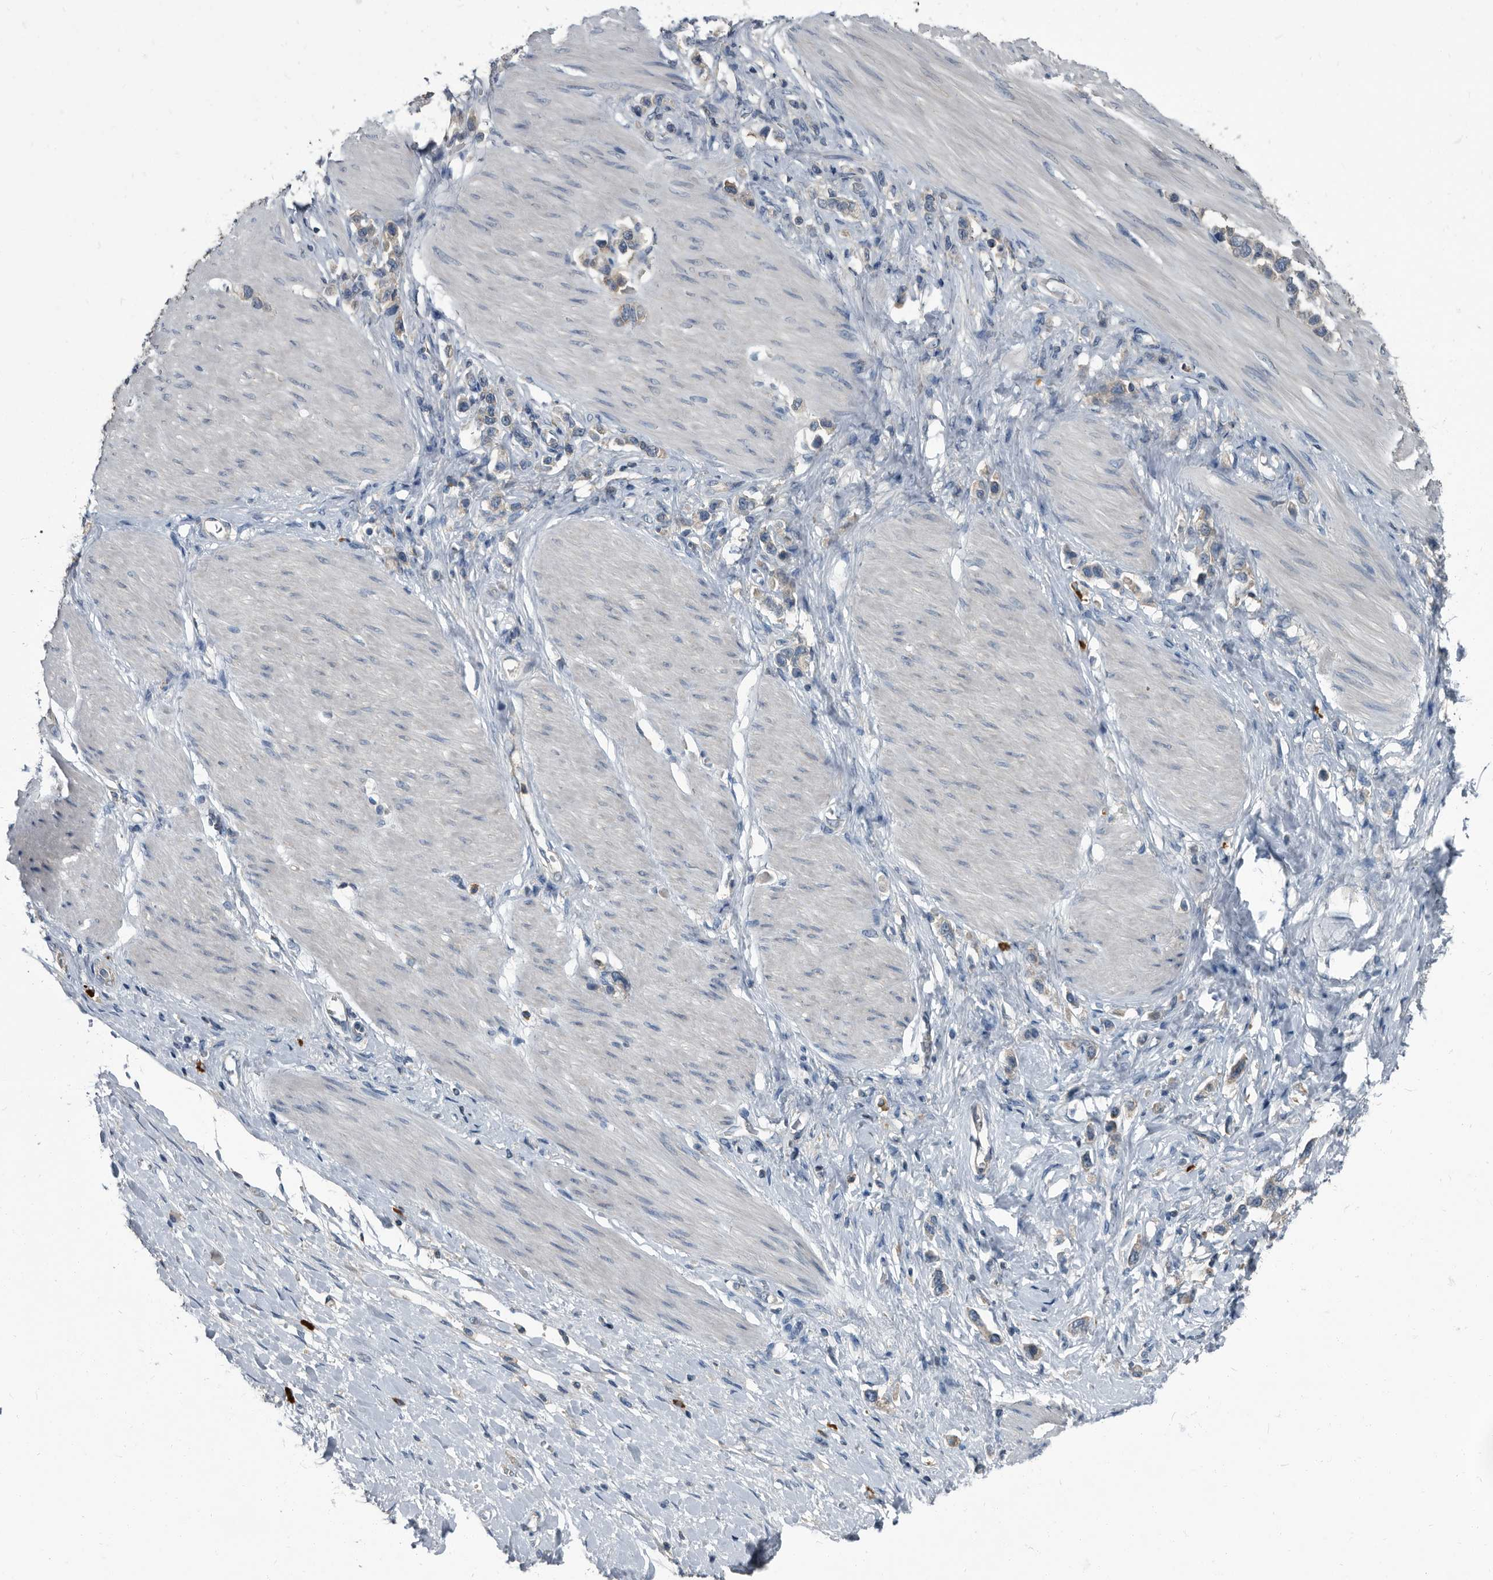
{"staining": {"intensity": "negative", "quantity": "none", "location": "none"}, "tissue": "stomach cancer", "cell_type": "Tumor cells", "image_type": "cancer", "snomed": [{"axis": "morphology", "description": "Adenocarcinoma, NOS"}, {"axis": "topography", "description": "Stomach"}], "caption": "Immunohistochemistry of human stomach cancer (adenocarcinoma) exhibits no expression in tumor cells.", "gene": "CDV3", "patient": {"sex": "female", "age": 65}}